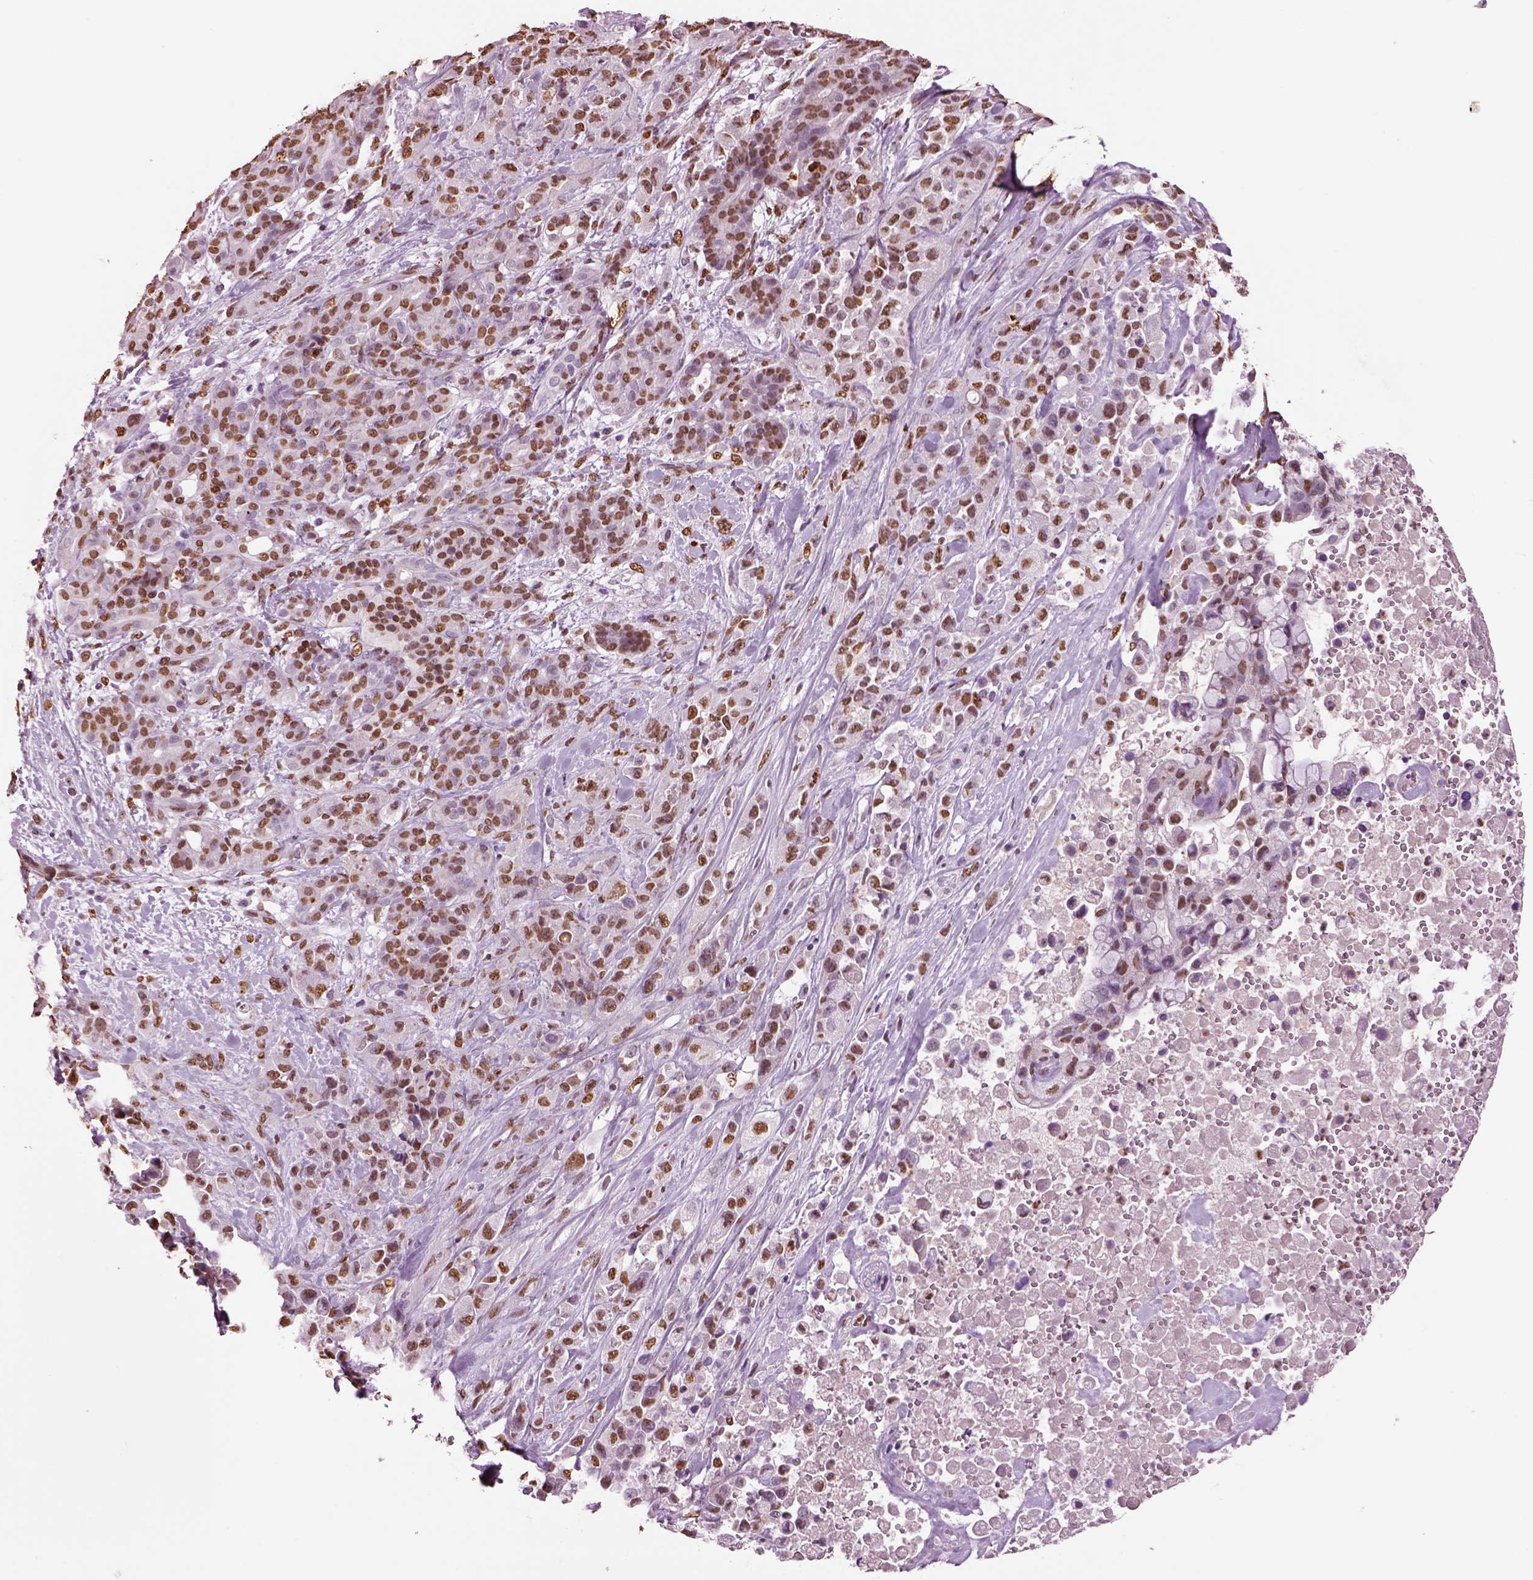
{"staining": {"intensity": "moderate", "quantity": ">75%", "location": "nuclear"}, "tissue": "pancreatic cancer", "cell_type": "Tumor cells", "image_type": "cancer", "snomed": [{"axis": "morphology", "description": "Adenocarcinoma, NOS"}, {"axis": "topography", "description": "Pancreas"}], "caption": "A brown stain labels moderate nuclear positivity of a protein in pancreatic cancer (adenocarcinoma) tumor cells. (DAB IHC with brightfield microscopy, high magnification).", "gene": "DDX3X", "patient": {"sex": "male", "age": 44}}